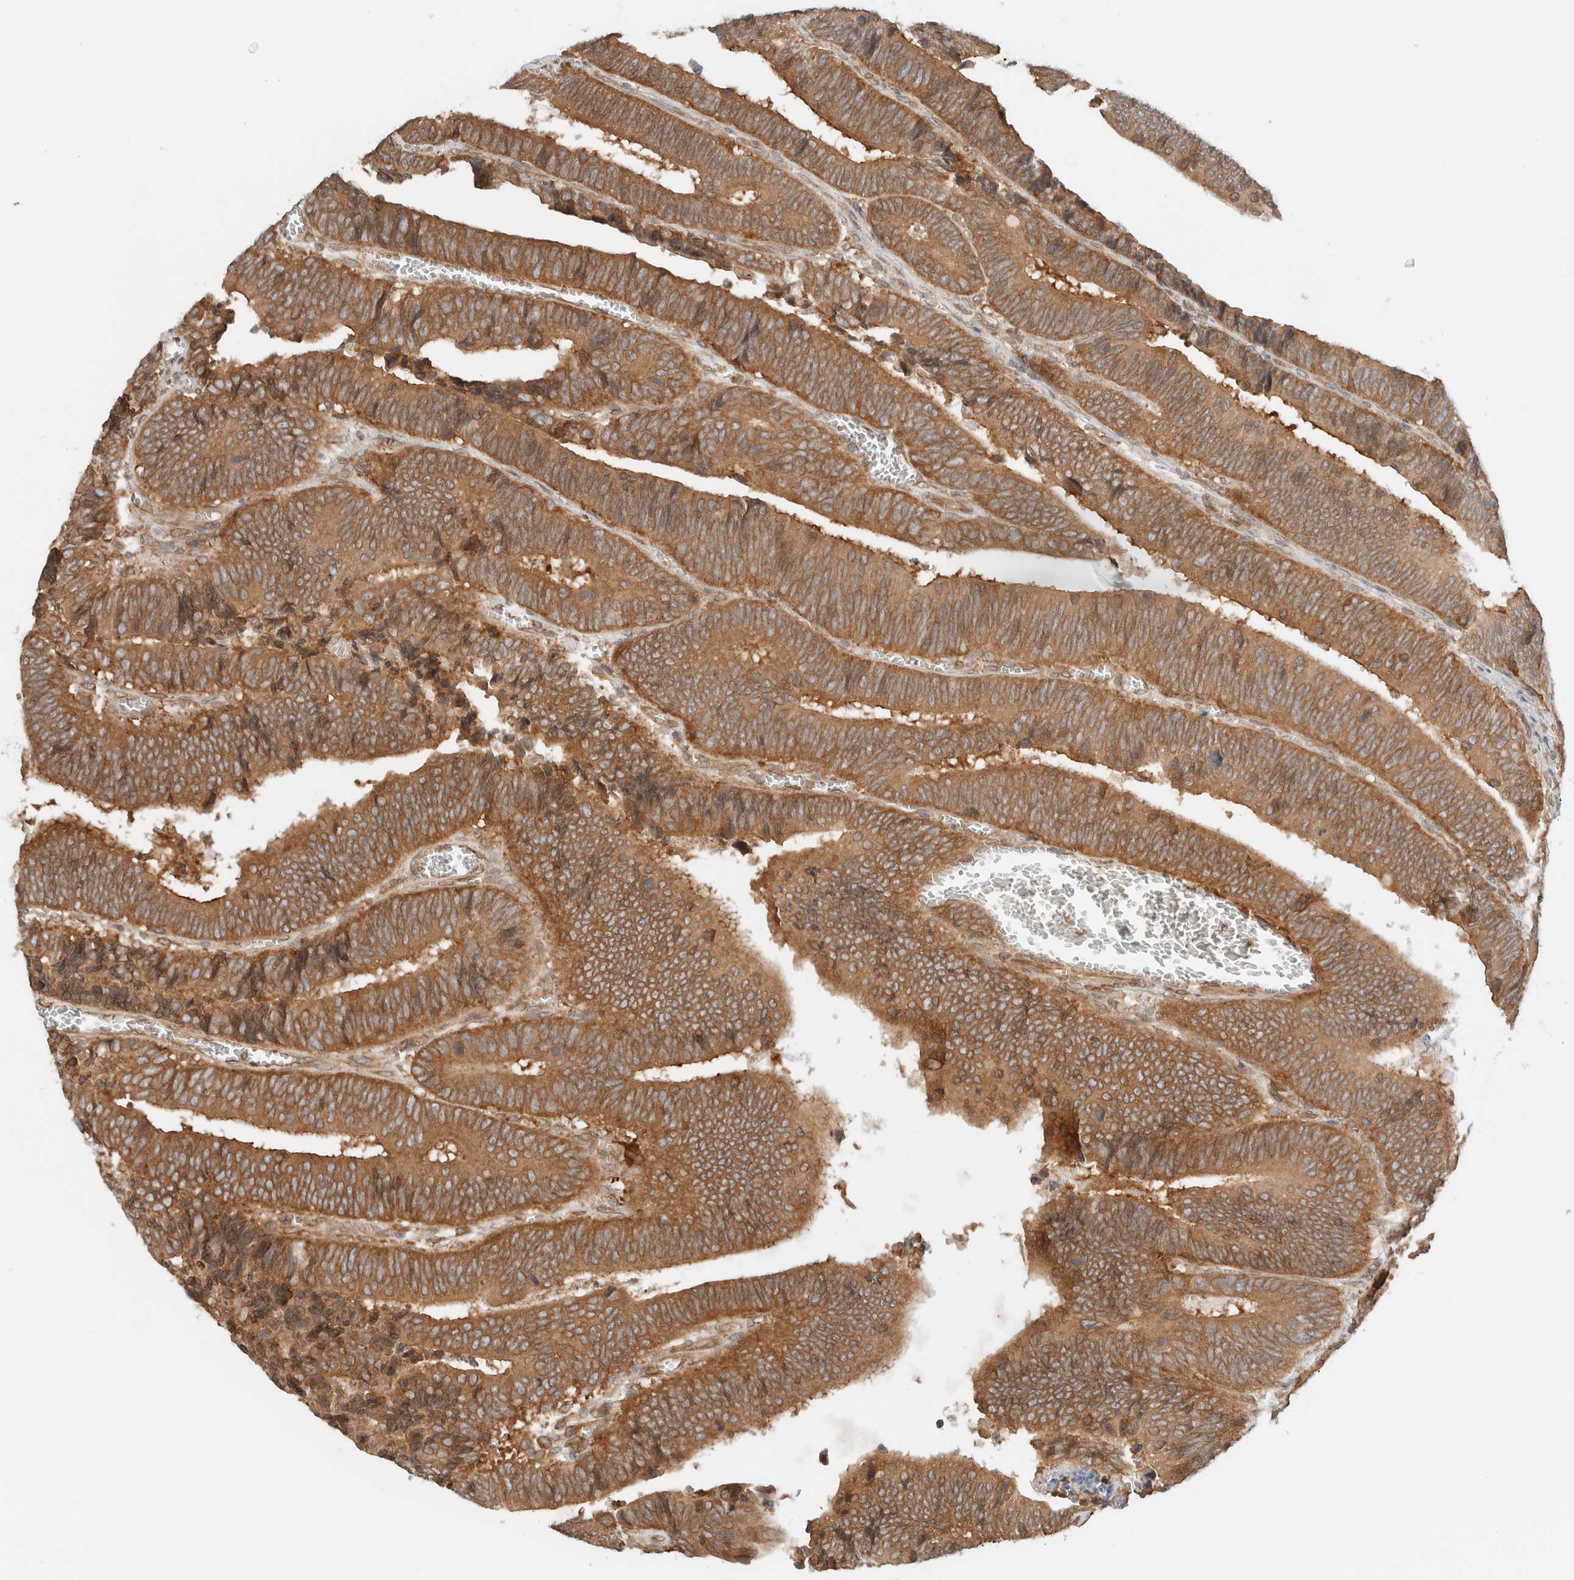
{"staining": {"intensity": "strong", "quantity": ">75%", "location": "cytoplasmic/membranous"}, "tissue": "colorectal cancer", "cell_type": "Tumor cells", "image_type": "cancer", "snomed": [{"axis": "morphology", "description": "Inflammation, NOS"}, {"axis": "morphology", "description": "Adenocarcinoma, NOS"}, {"axis": "topography", "description": "Colon"}], "caption": "Tumor cells show strong cytoplasmic/membranous positivity in about >75% of cells in colorectal cancer.", "gene": "ARFGEF2", "patient": {"sex": "male", "age": 72}}